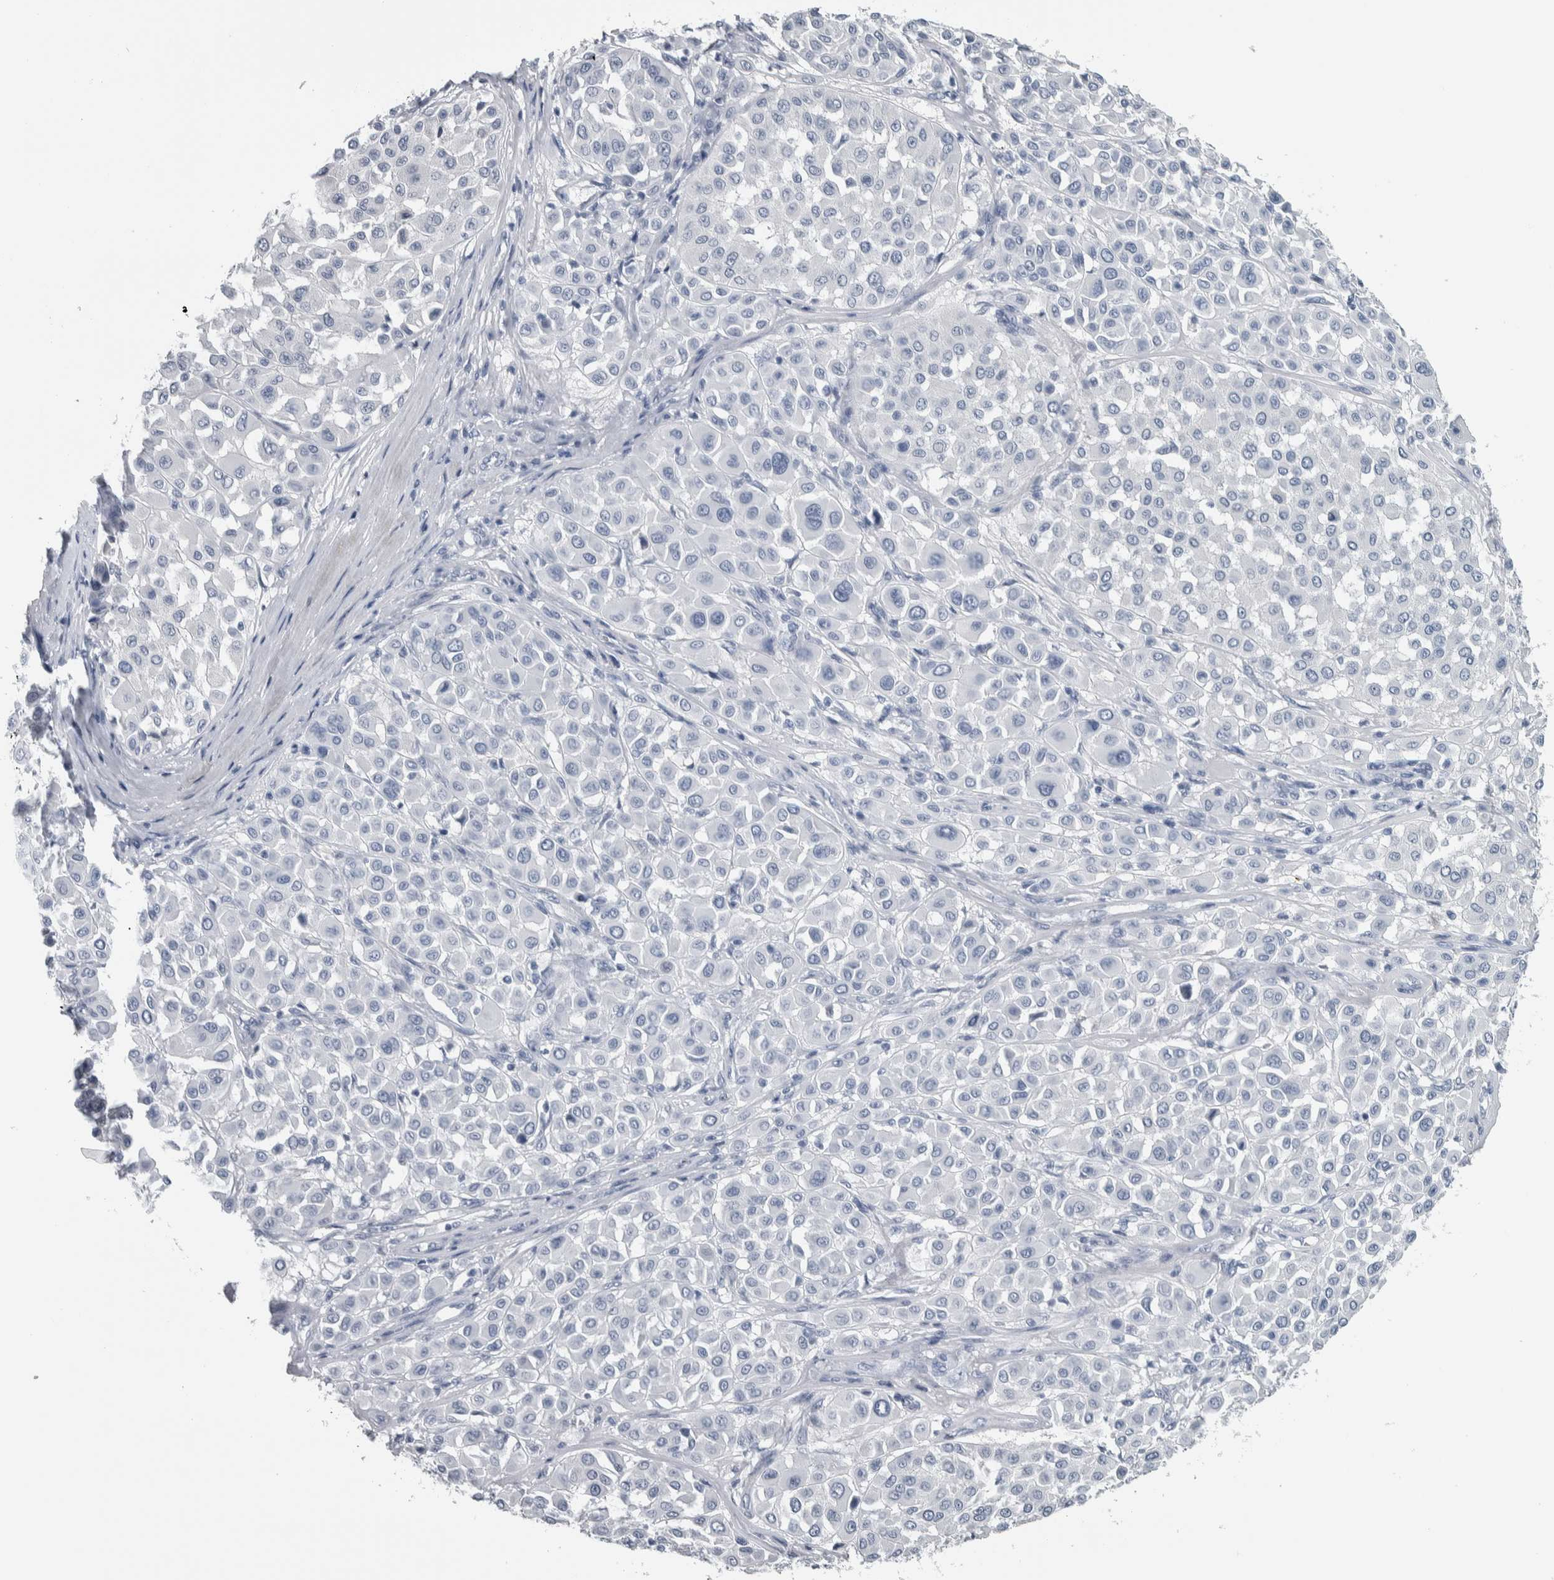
{"staining": {"intensity": "negative", "quantity": "none", "location": "none"}, "tissue": "melanoma", "cell_type": "Tumor cells", "image_type": "cancer", "snomed": [{"axis": "morphology", "description": "Malignant melanoma, Metastatic site"}, {"axis": "topography", "description": "Soft tissue"}], "caption": "Human malignant melanoma (metastatic site) stained for a protein using IHC shows no staining in tumor cells.", "gene": "CDH17", "patient": {"sex": "male", "age": 41}}